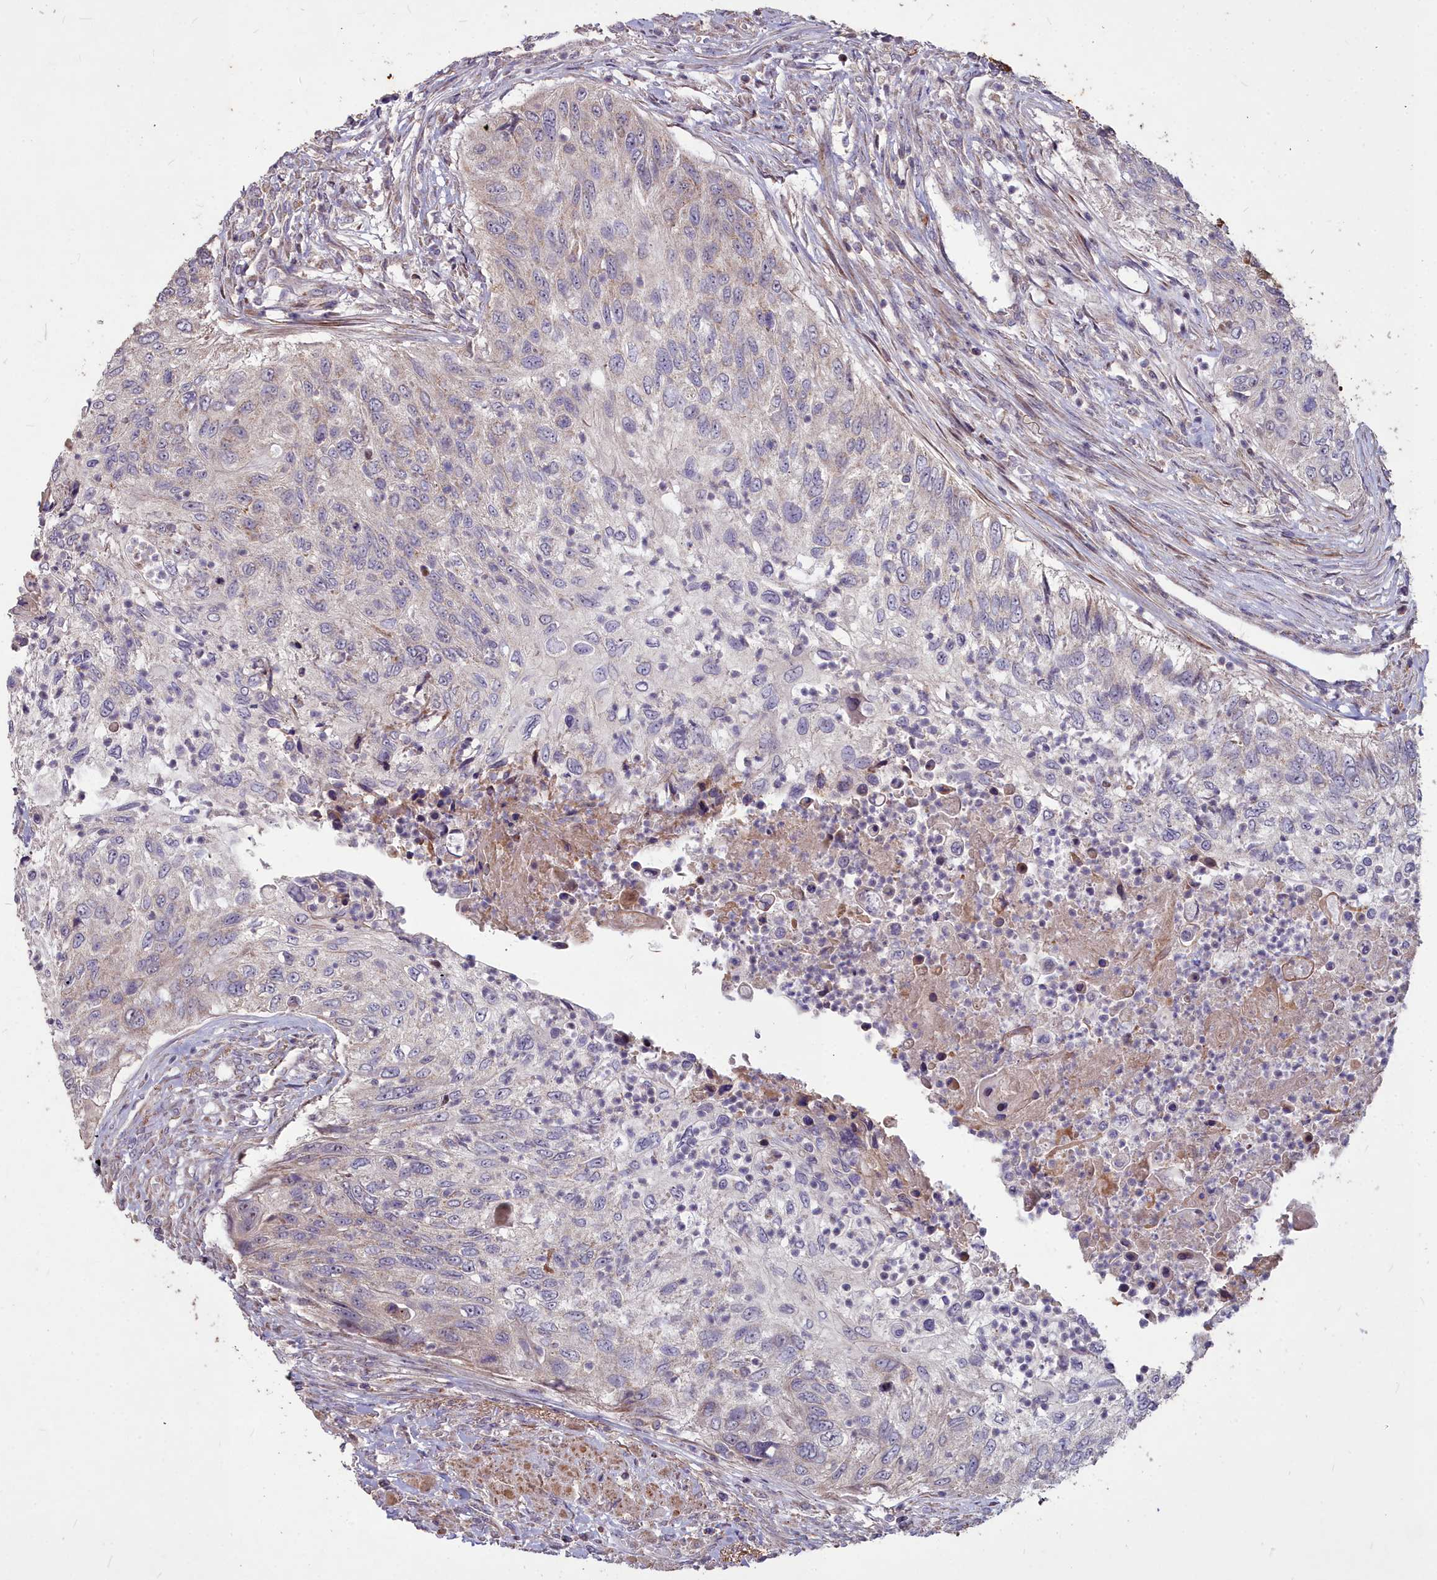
{"staining": {"intensity": "weak", "quantity": "25%-75%", "location": "cytoplasmic/membranous"}, "tissue": "urothelial cancer", "cell_type": "Tumor cells", "image_type": "cancer", "snomed": [{"axis": "morphology", "description": "Urothelial carcinoma, High grade"}, {"axis": "topography", "description": "Urinary bladder"}], "caption": "A low amount of weak cytoplasmic/membranous expression is appreciated in approximately 25%-75% of tumor cells in urothelial carcinoma (high-grade) tissue. Using DAB (brown) and hematoxylin (blue) stains, captured at high magnification using brightfield microscopy.", "gene": "COX11", "patient": {"sex": "female", "age": 60}}